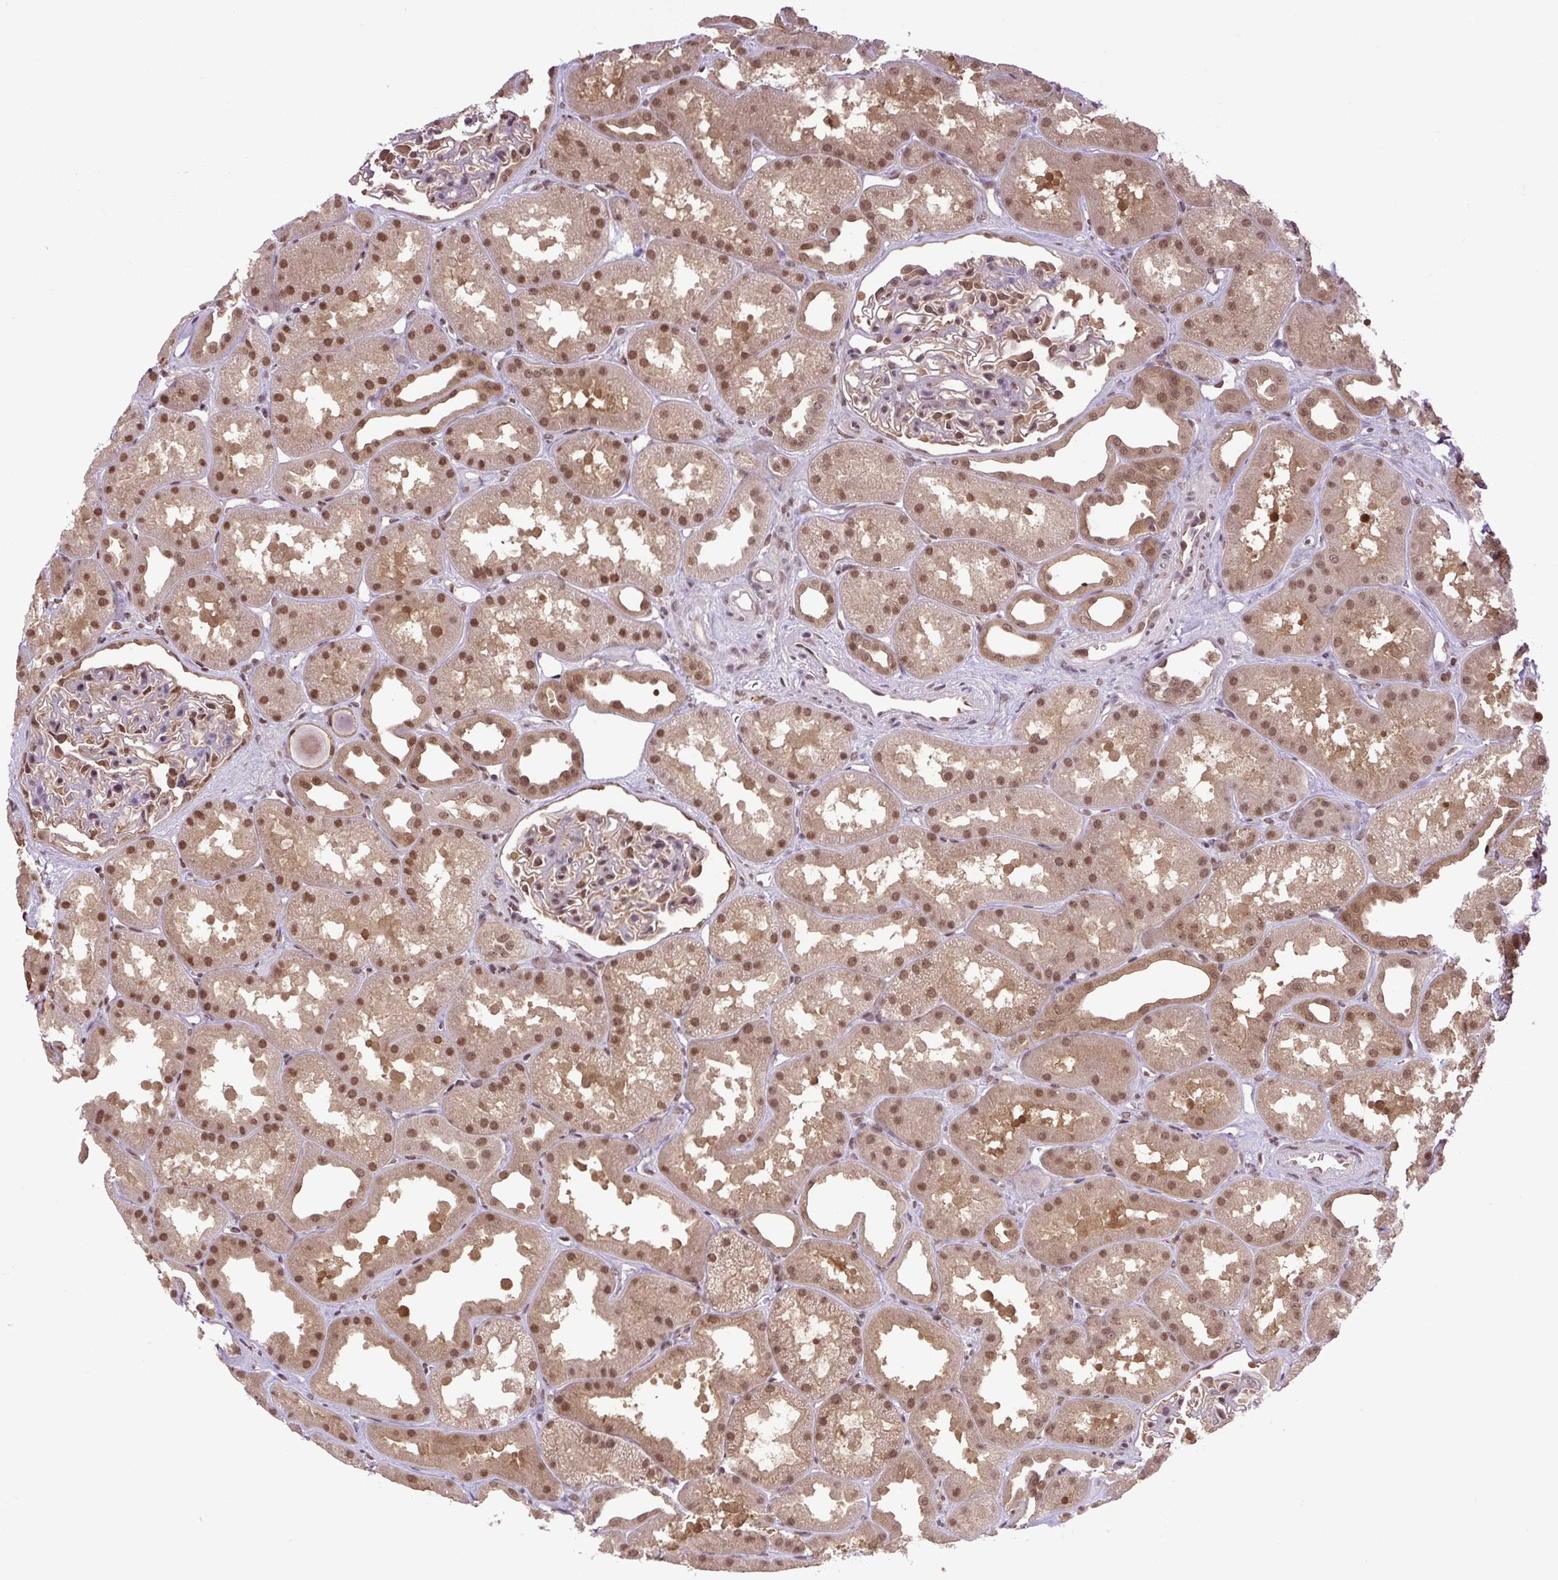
{"staining": {"intensity": "moderate", "quantity": ">75%", "location": "nuclear"}, "tissue": "kidney", "cell_type": "Cells in glomeruli", "image_type": "normal", "snomed": [{"axis": "morphology", "description": "Normal tissue, NOS"}, {"axis": "topography", "description": "Kidney"}], "caption": "Immunohistochemical staining of benign human kidney exhibits medium levels of moderate nuclear staining in about >75% of cells in glomeruli. (DAB (3,3'-diaminobenzidine) = brown stain, brightfield microscopy at high magnification).", "gene": "SGTA", "patient": {"sex": "male", "age": 61}}